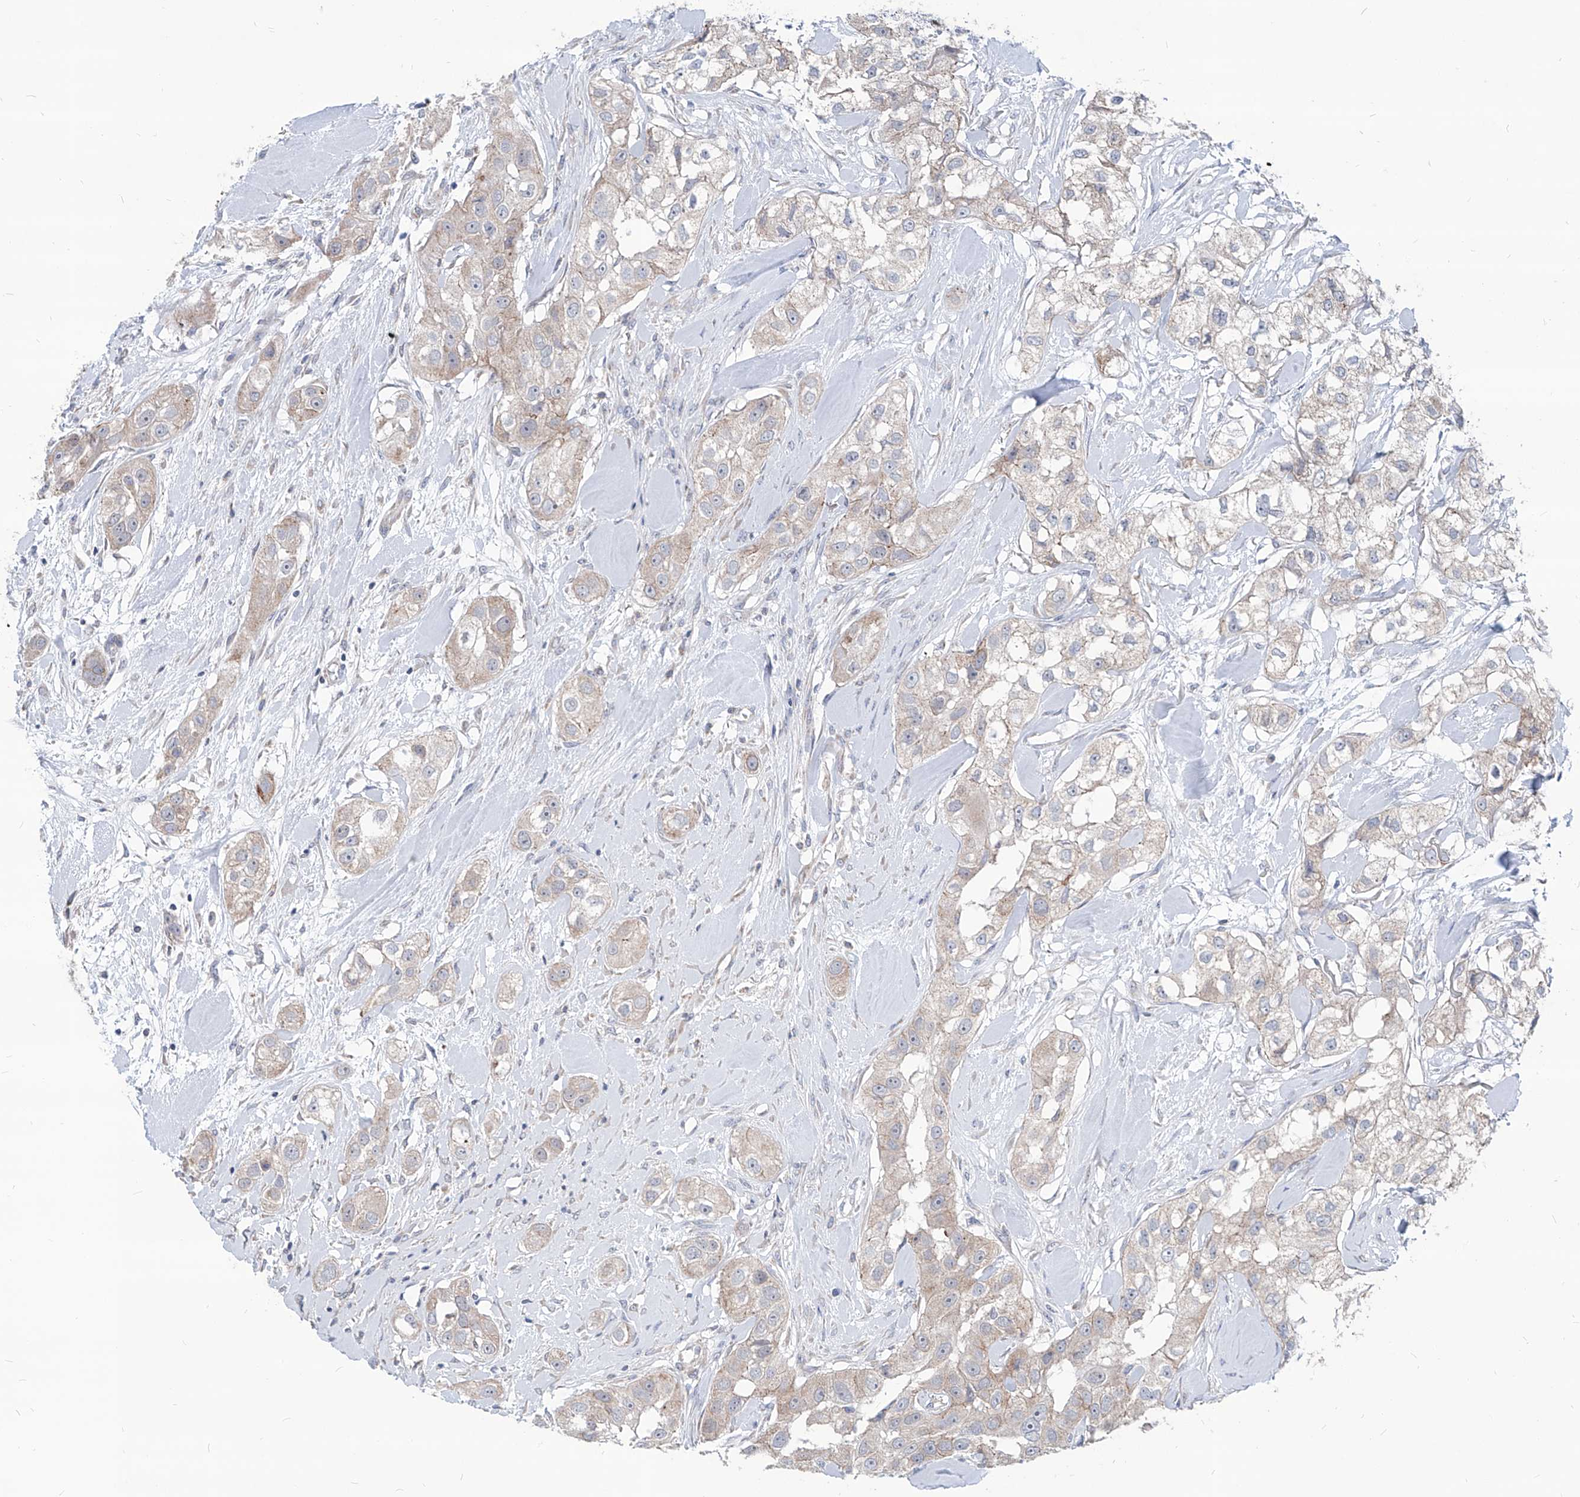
{"staining": {"intensity": "weak", "quantity": "<25%", "location": "cytoplasmic/membranous"}, "tissue": "head and neck cancer", "cell_type": "Tumor cells", "image_type": "cancer", "snomed": [{"axis": "morphology", "description": "Normal tissue, NOS"}, {"axis": "morphology", "description": "Squamous cell carcinoma, NOS"}, {"axis": "topography", "description": "Skeletal muscle"}, {"axis": "topography", "description": "Head-Neck"}], "caption": "Immunohistochemistry photomicrograph of head and neck squamous cell carcinoma stained for a protein (brown), which demonstrates no staining in tumor cells.", "gene": "AGPS", "patient": {"sex": "male", "age": 51}}